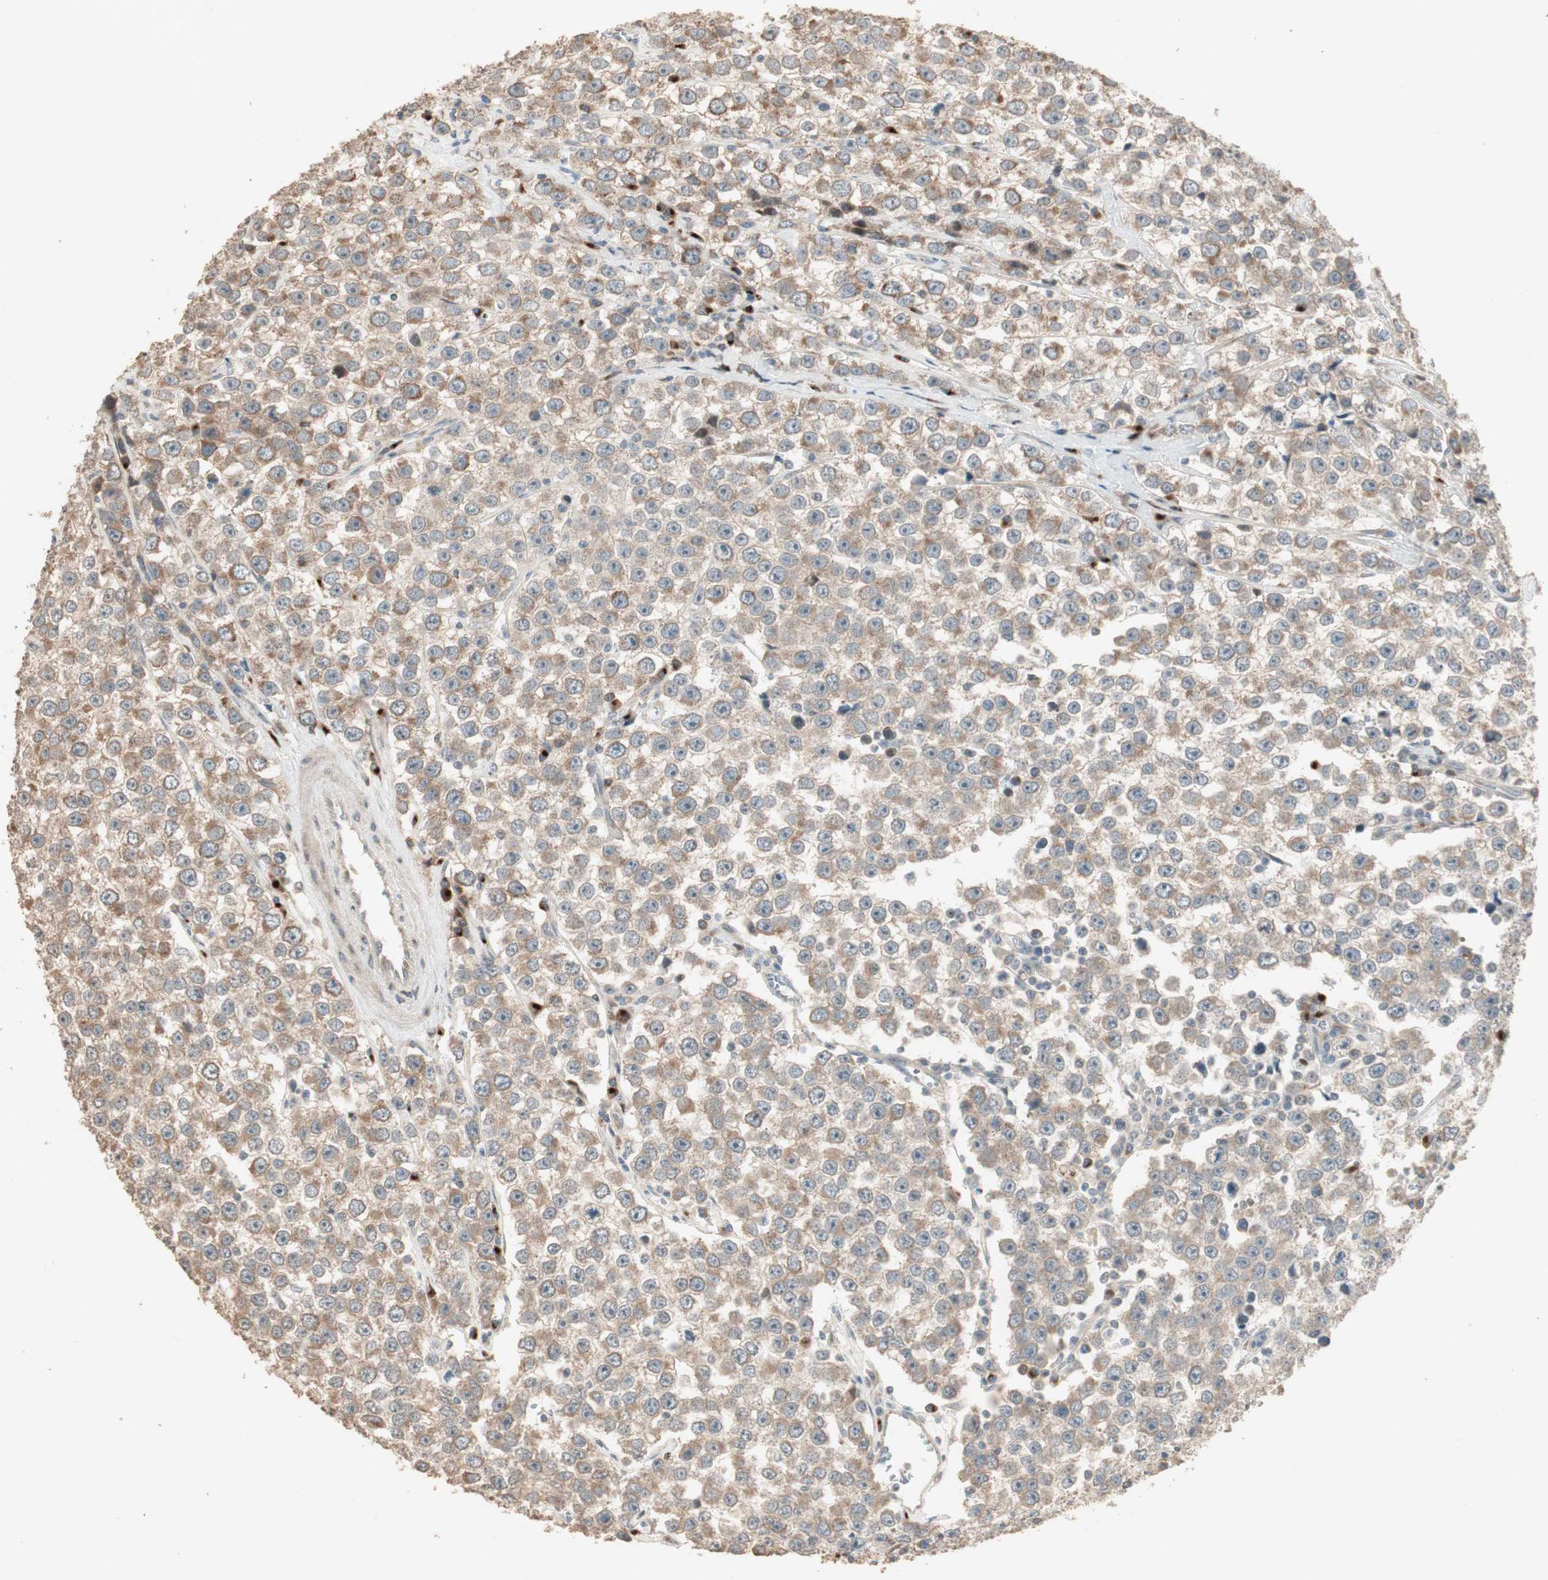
{"staining": {"intensity": "moderate", "quantity": ">75%", "location": "cytoplasmic/membranous"}, "tissue": "testis cancer", "cell_type": "Tumor cells", "image_type": "cancer", "snomed": [{"axis": "morphology", "description": "Seminoma, NOS"}, {"axis": "morphology", "description": "Carcinoma, Embryonal, NOS"}, {"axis": "topography", "description": "Testis"}], "caption": "Immunohistochemical staining of human testis embryonal carcinoma demonstrates medium levels of moderate cytoplasmic/membranous protein positivity in about >75% of tumor cells.", "gene": "RARRES1", "patient": {"sex": "male", "age": 52}}